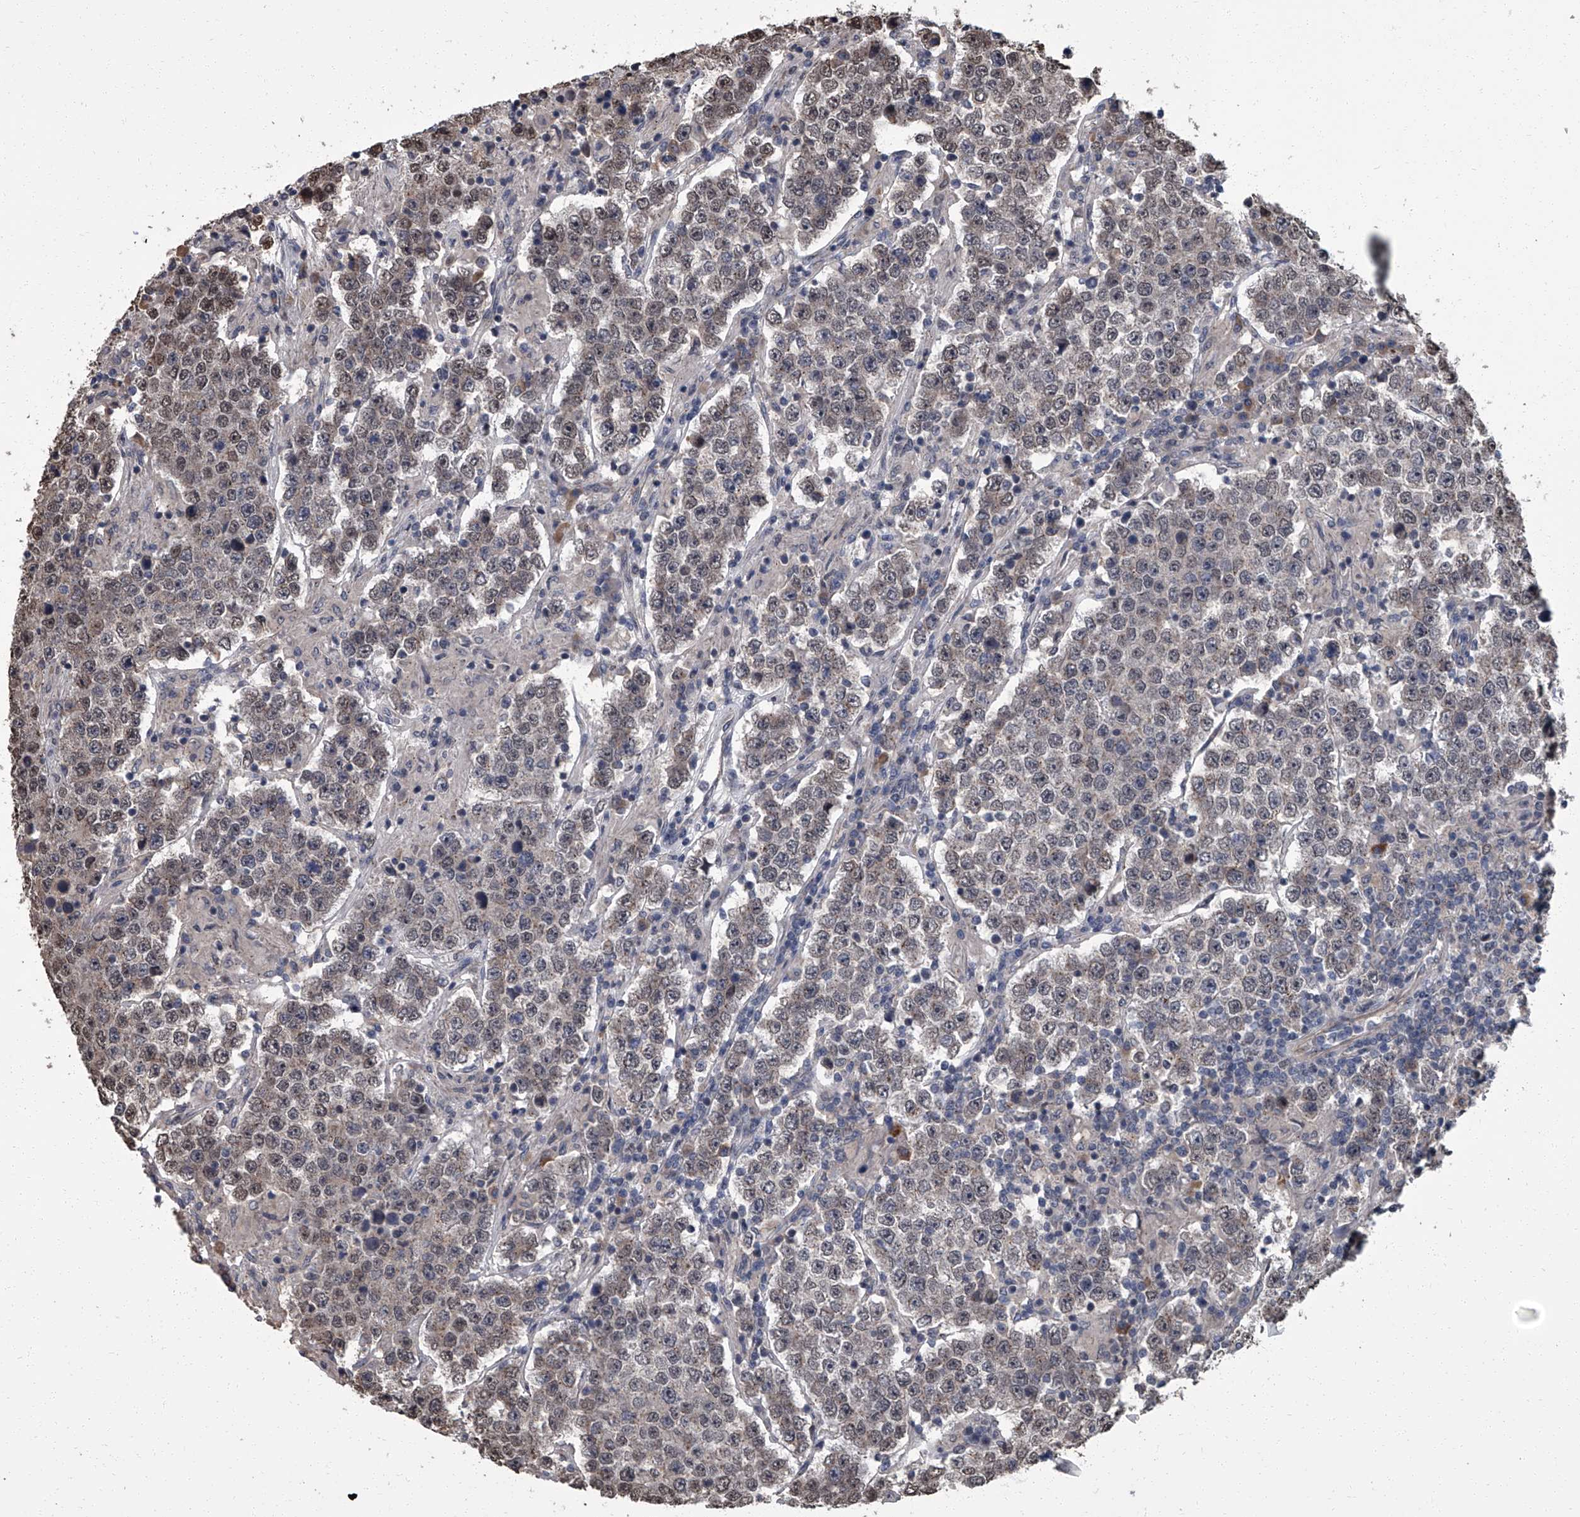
{"staining": {"intensity": "weak", "quantity": "25%-75%", "location": "cytoplasmic/membranous,nuclear"}, "tissue": "testis cancer", "cell_type": "Tumor cells", "image_type": "cancer", "snomed": [{"axis": "morphology", "description": "Normal tissue, NOS"}, {"axis": "morphology", "description": "Urothelial carcinoma, High grade"}, {"axis": "morphology", "description": "Seminoma, NOS"}, {"axis": "morphology", "description": "Carcinoma, Embryonal, NOS"}, {"axis": "topography", "description": "Urinary bladder"}, {"axis": "topography", "description": "Testis"}], "caption": "A histopathology image of human testis cancer (seminoma) stained for a protein exhibits weak cytoplasmic/membranous and nuclear brown staining in tumor cells.", "gene": "ZNF274", "patient": {"sex": "male", "age": 41}}